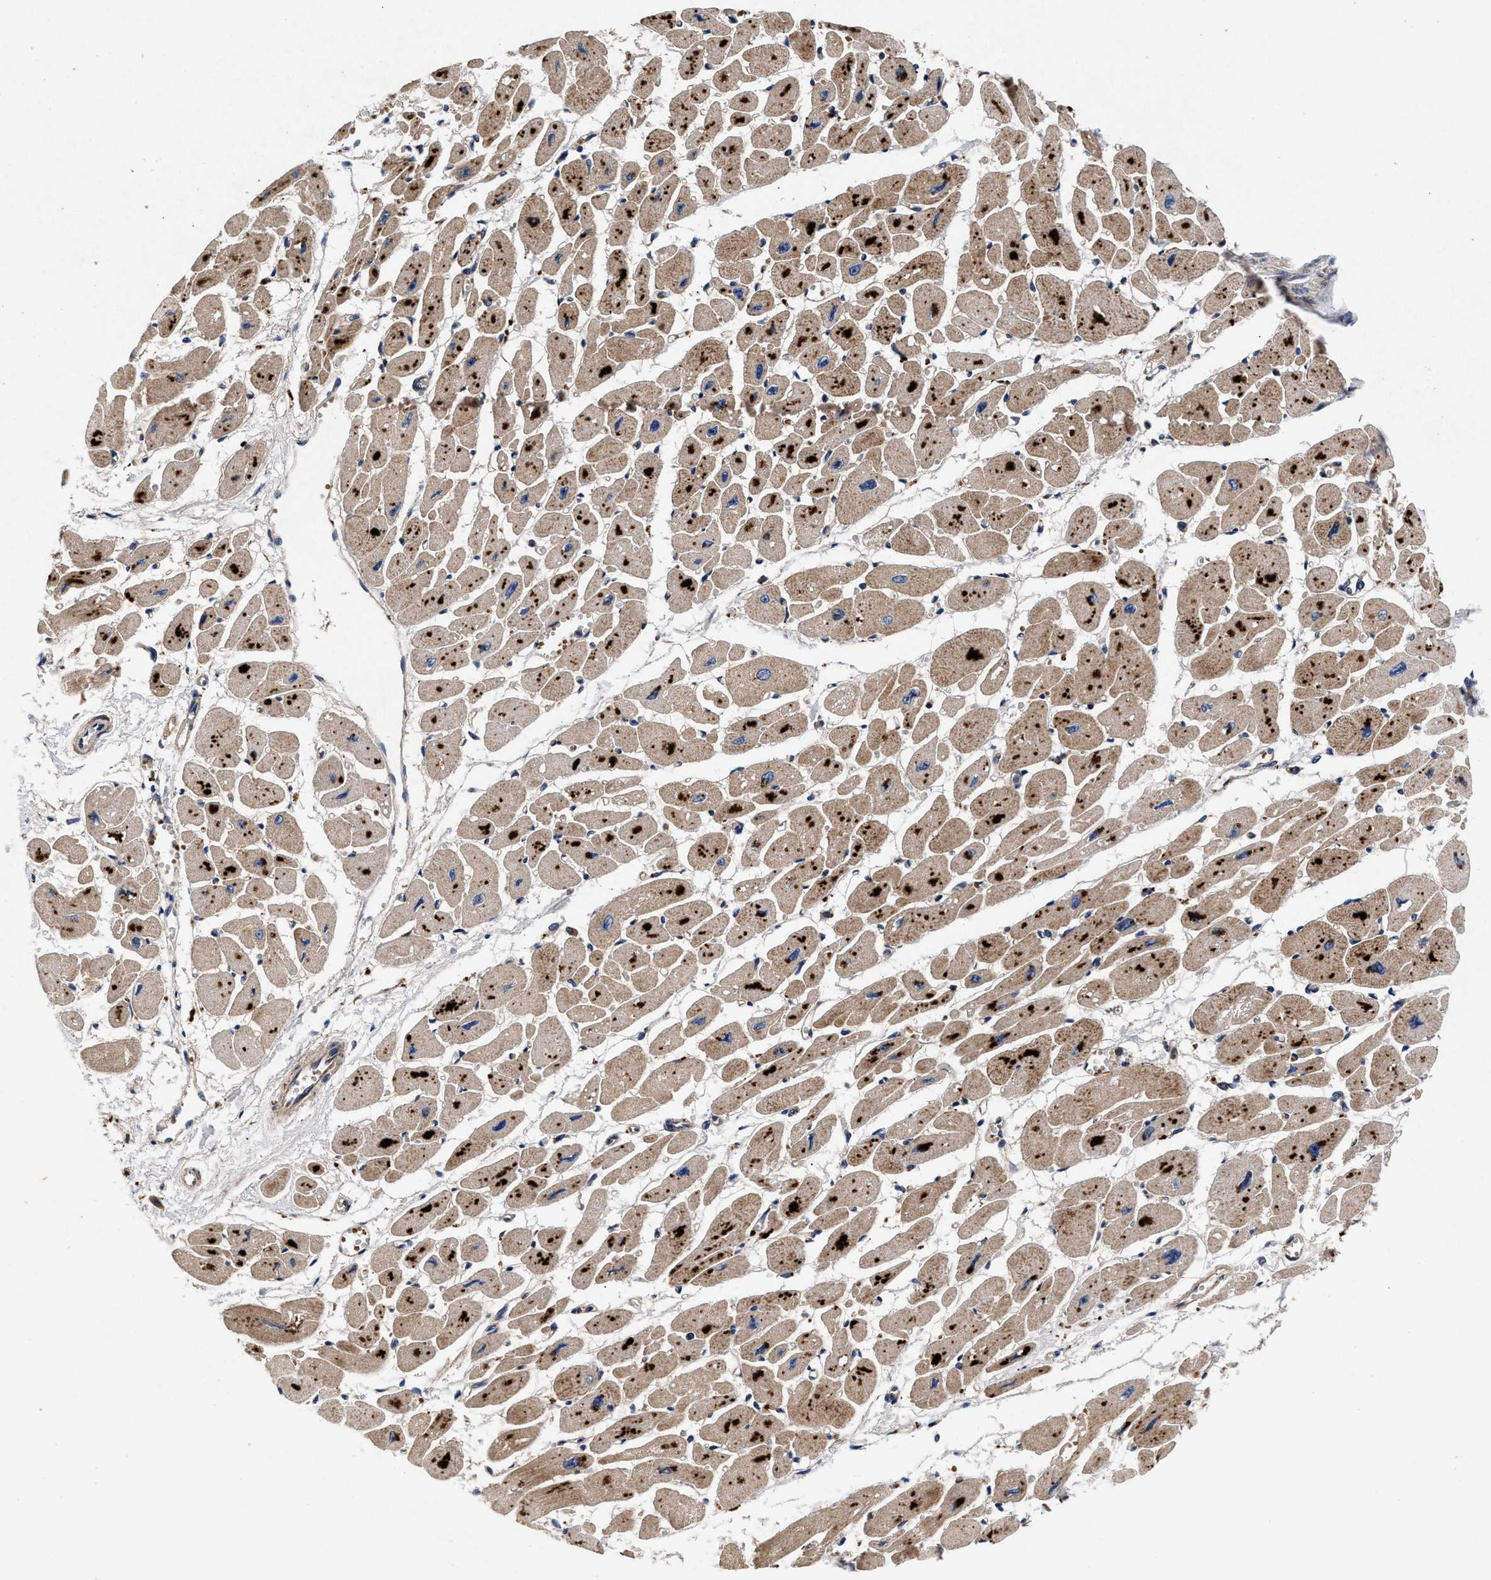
{"staining": {"intensity": "strong", "quantity": ">75%", "location": "cytoplasmic/membranous"}, "tissue": "heart muscle", "cell_type": "Cardiomyocytes", "image_type": "normal", "snomed": [{"axis": "morphology", "description": "Normal tissue, NOS"}, {"axis": "topography", "description": "Heart"}], "caption": "Heart muscle stained for a protein exhibits strong cytoplasmic/membranous positivity in cardiomyocytes. (Stains: DAB in brown, nuclei in blue, Microscopy: brightfield microscopy at high magnification).", "gene": "NFKB2", "patient": {"sex": "female", "age": 54}}